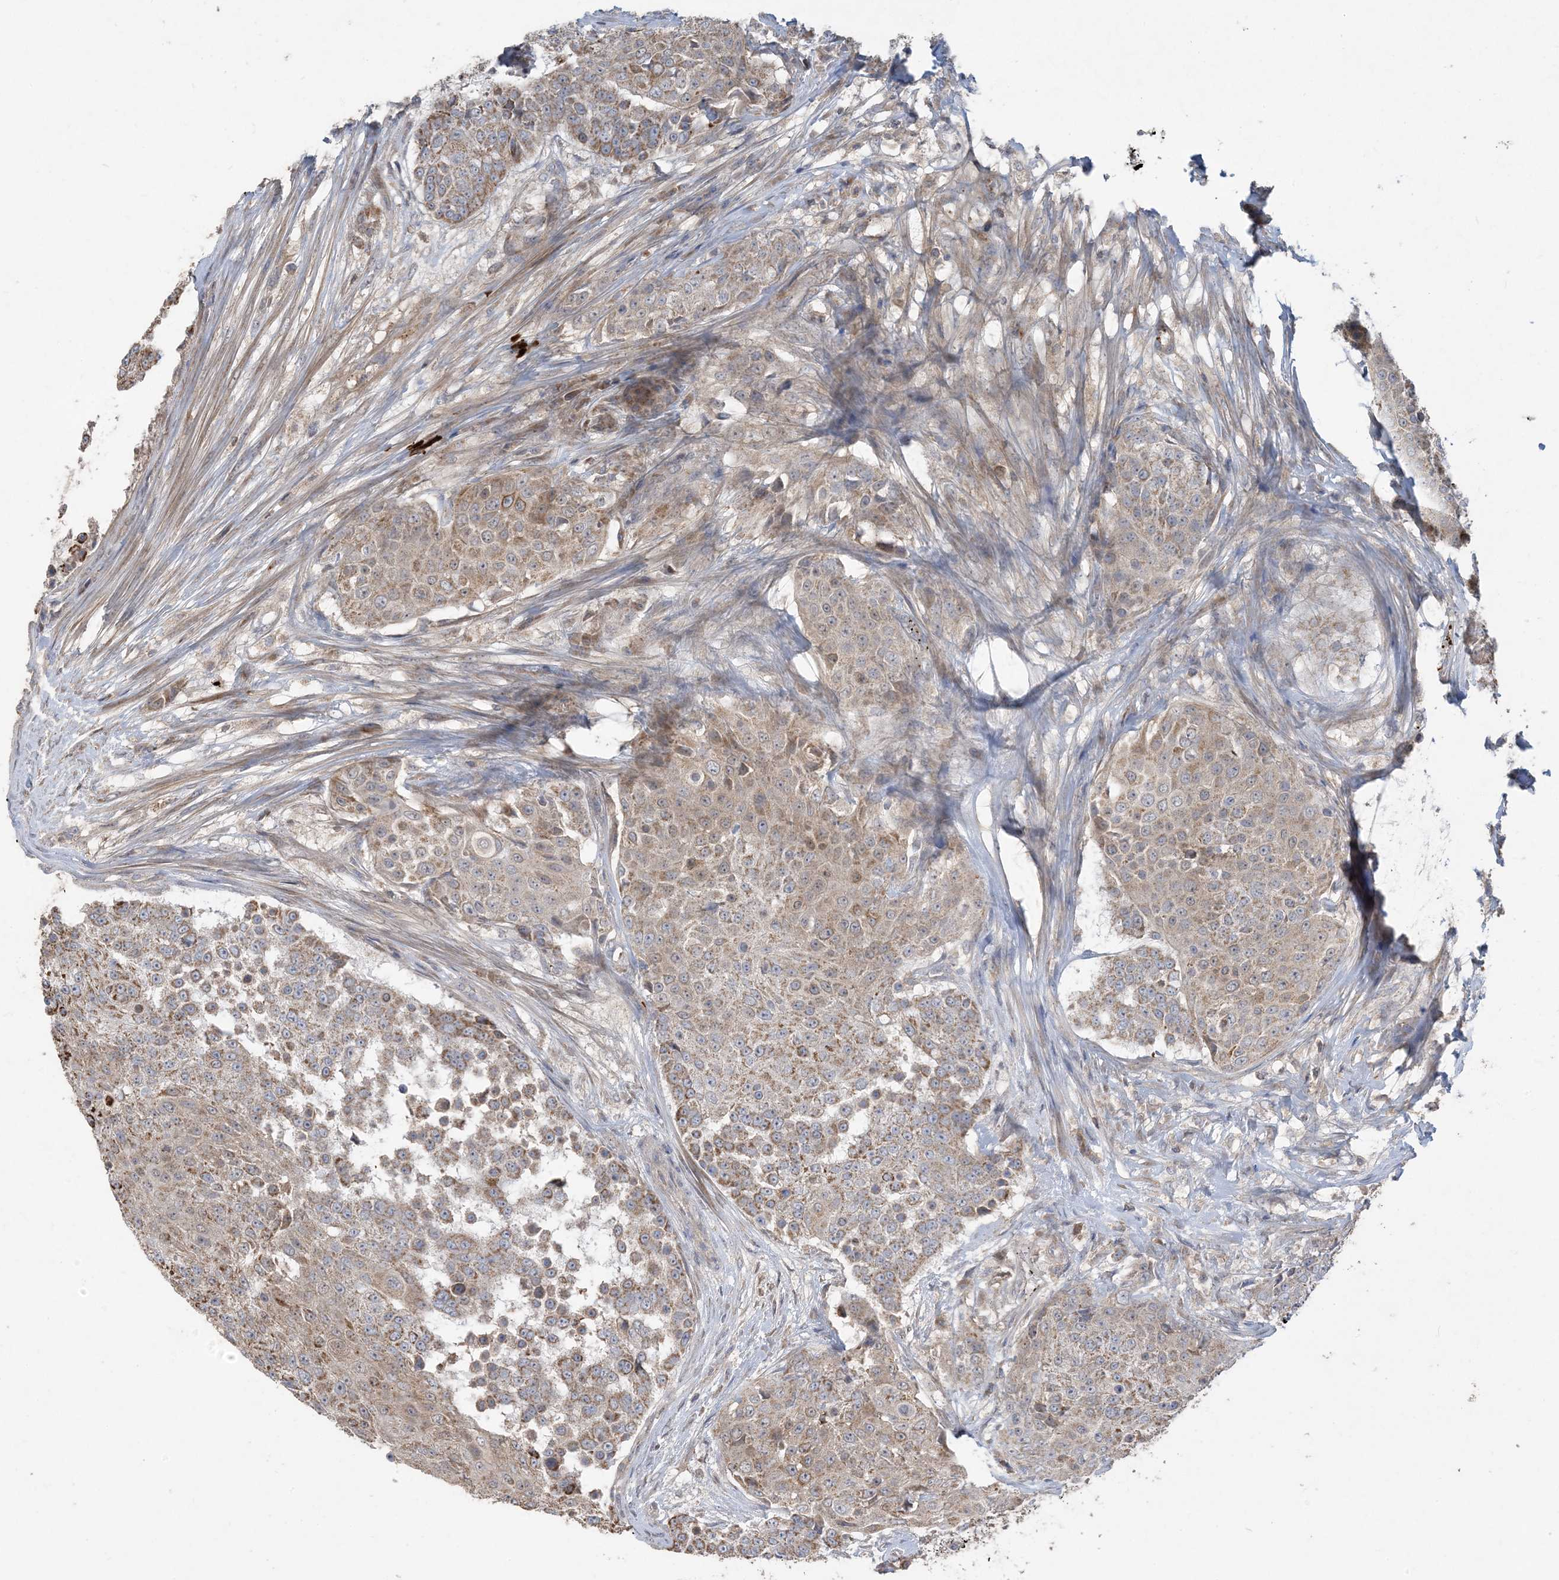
{"staining": {"intensity": "moderate", "quantity": ">75%", "location": "cytoplasmic/membranous"}, "tissue": "urothelial cancer", "cell_type": "Tumor cells", "image_type": "cancer", "snomed": [{"axis": "morphology", "description": "Urothelial carcinoma, High grade"}, {"axis": "topography", "description": "Urinary bladder"}], "caption": "Immunohistochemistry (IHC) staining of urothelial carcinoma (high-grade), which displays medium levels of moderate cytoplasmic/membranous positivity in approximately >75% of tumor cells indicating moderate cytoplasmic/membranous protein staining. The staining was performed using DAB (brown) for protein detection and nuclei were counterstained in hematoxylin (blue).", "gene": "ECHDC1", "patient": {"sex": "female", "age": 63}}